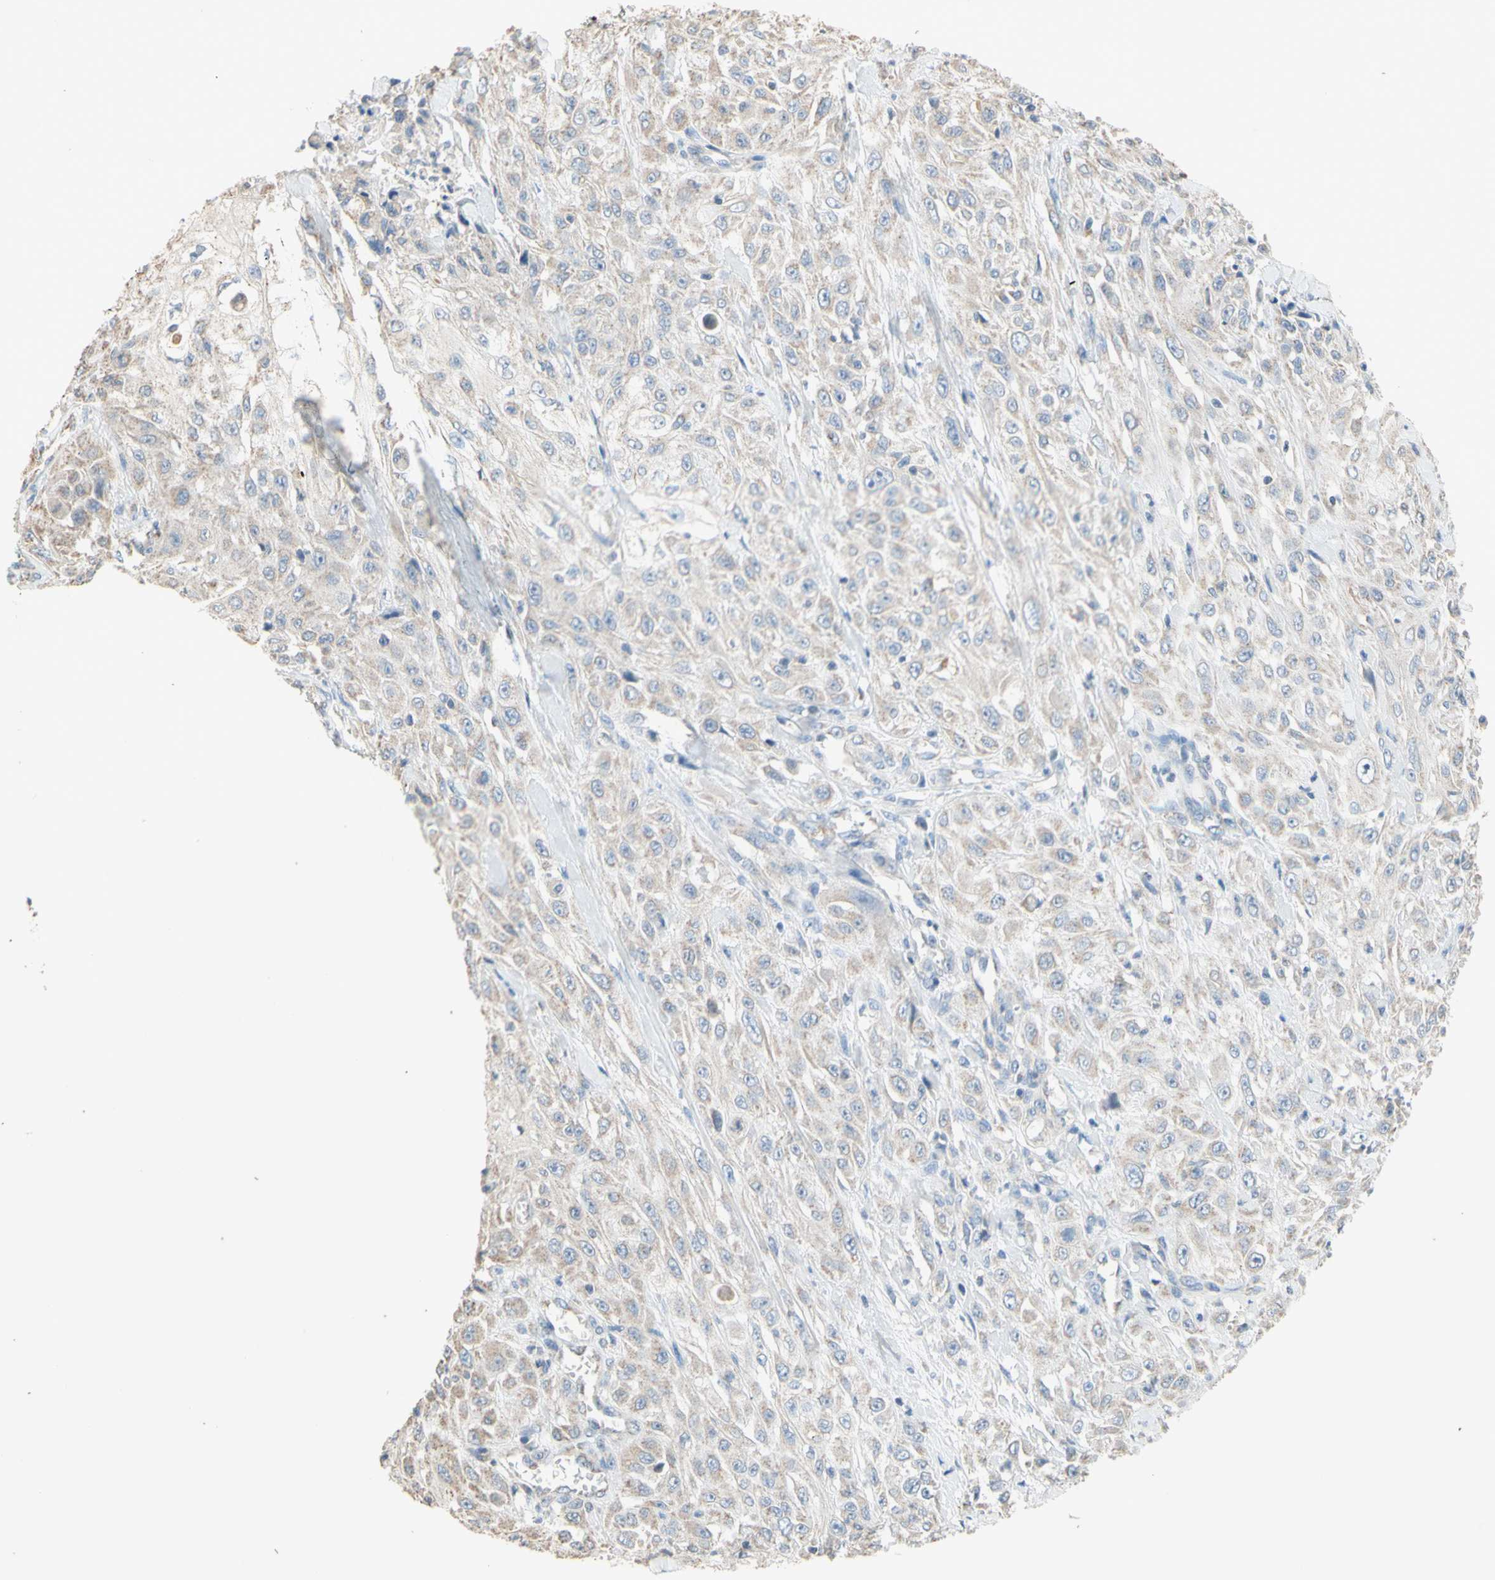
{"staining": {"intensity": "negative", "quantity": "none", "location": "none"}, "tissue": "skin cancer", "cell_type": "Tumor cells", "image_type": "cancer", "snomed": [{"axis": "morphology", "description": "Squamous cell carcinoma, NOS"}, {"axis": "morphology", "description": "Squamous cell carcinoma, metastatic, NOS"}, {"axis": "topography", "description": "Skin"}, {"axis": "topography", "description": "Lymph node"}], "caption": "Skin squamous cell carcinoma was stained to show a protein in brown. There is no significant positivity in tumor cells.", "gene": "PTGIS", "patient": {"sex": "male", "age": 75}}